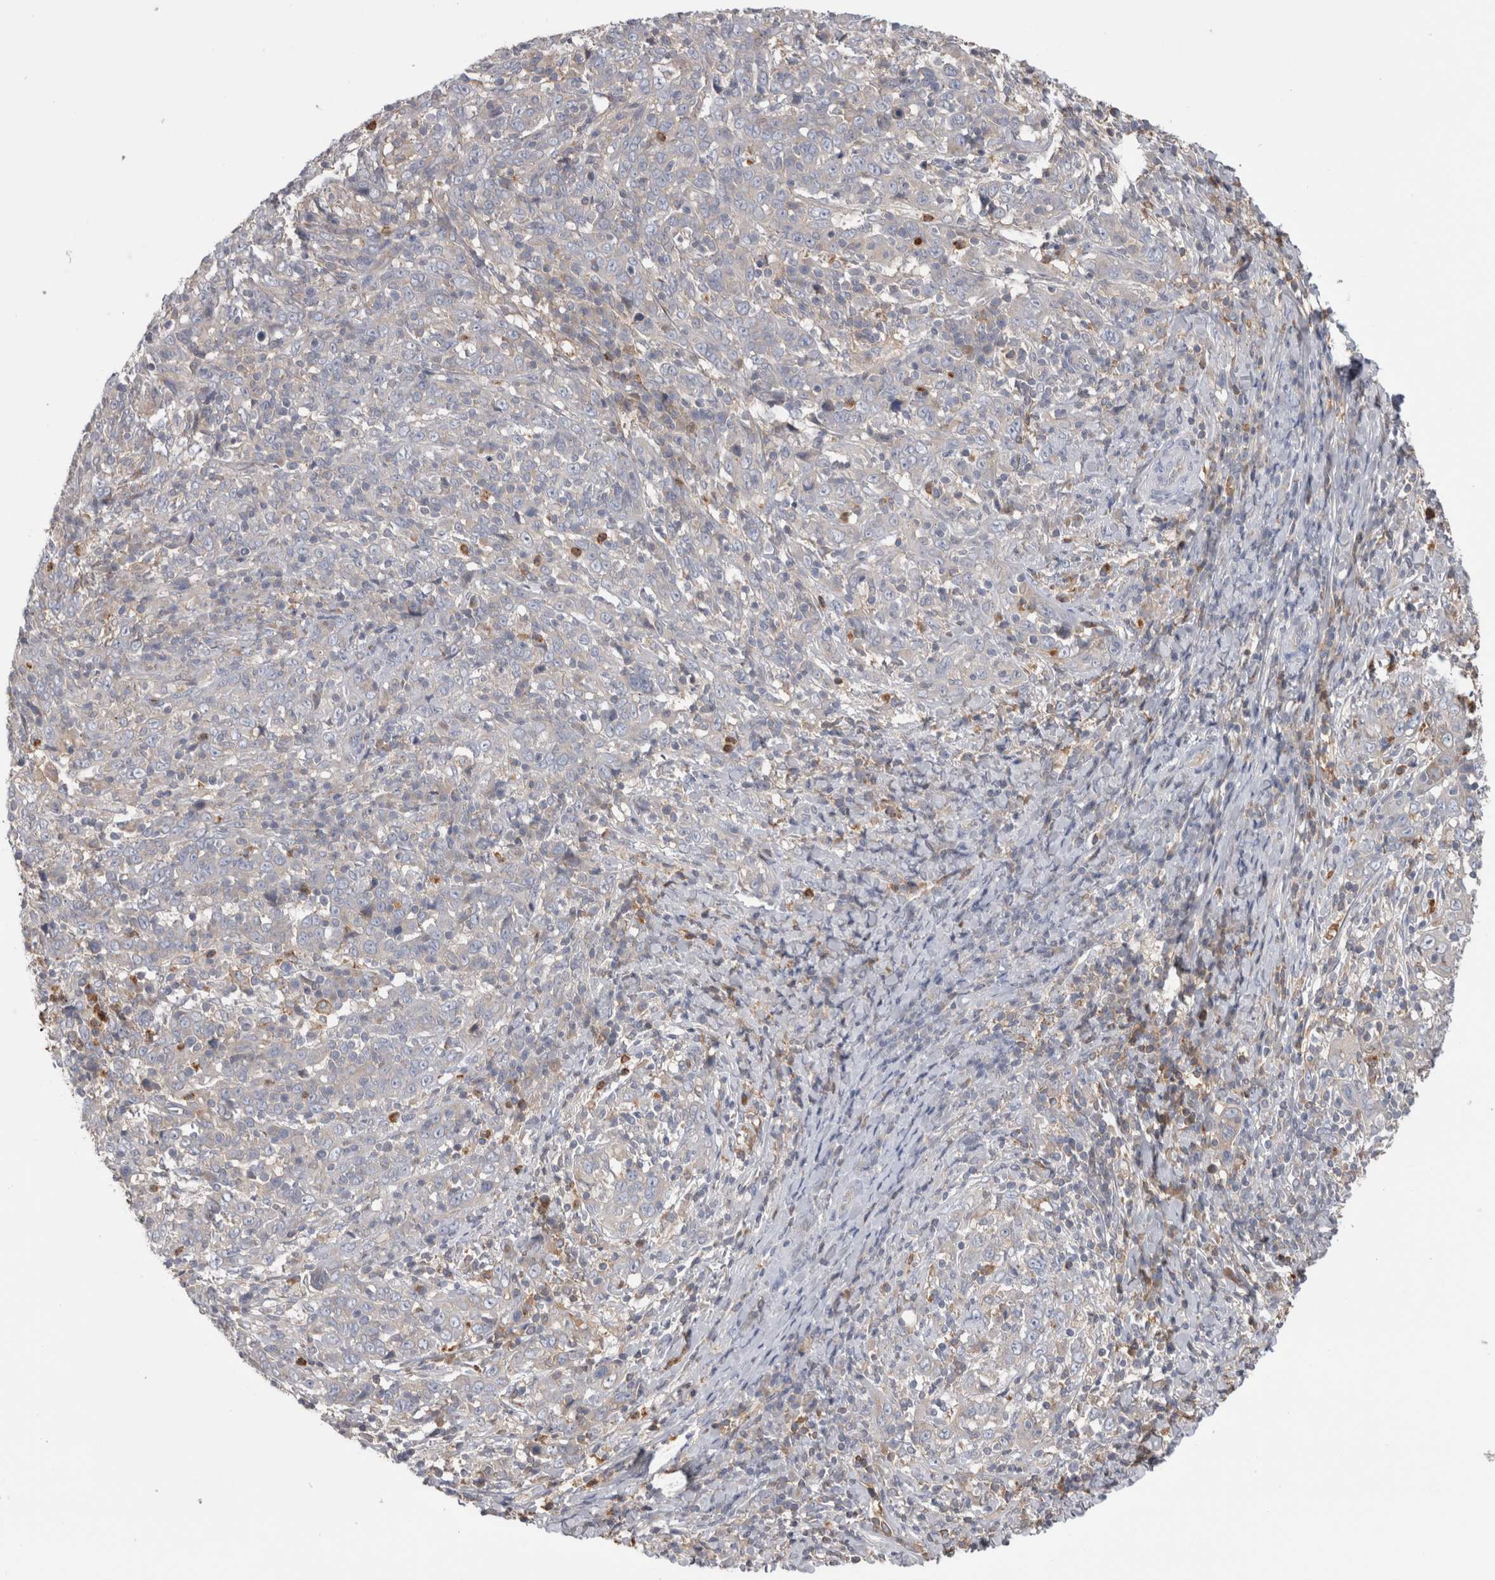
{"staining": {"intensity": "negative", "quantity": "none", "location": "none"}, "tissue": "cervical cancer", "cell_type": "Tumor cells", "image_type": "cancer", "snomed": [{"axis": "morphology", "description": "Squamous cell carcinoma, NOS"}, {"axis": "topography", "description": "Cervix"}], "caption": "This photomicrograph is of cervical cancer stained with immunohistochemistry to label a protein in brown with the nuclei are counter-stained blue. There is no staining in tumor cells.", "gene": "TBCE", "patient": {"sex": "female", "age": 46}}